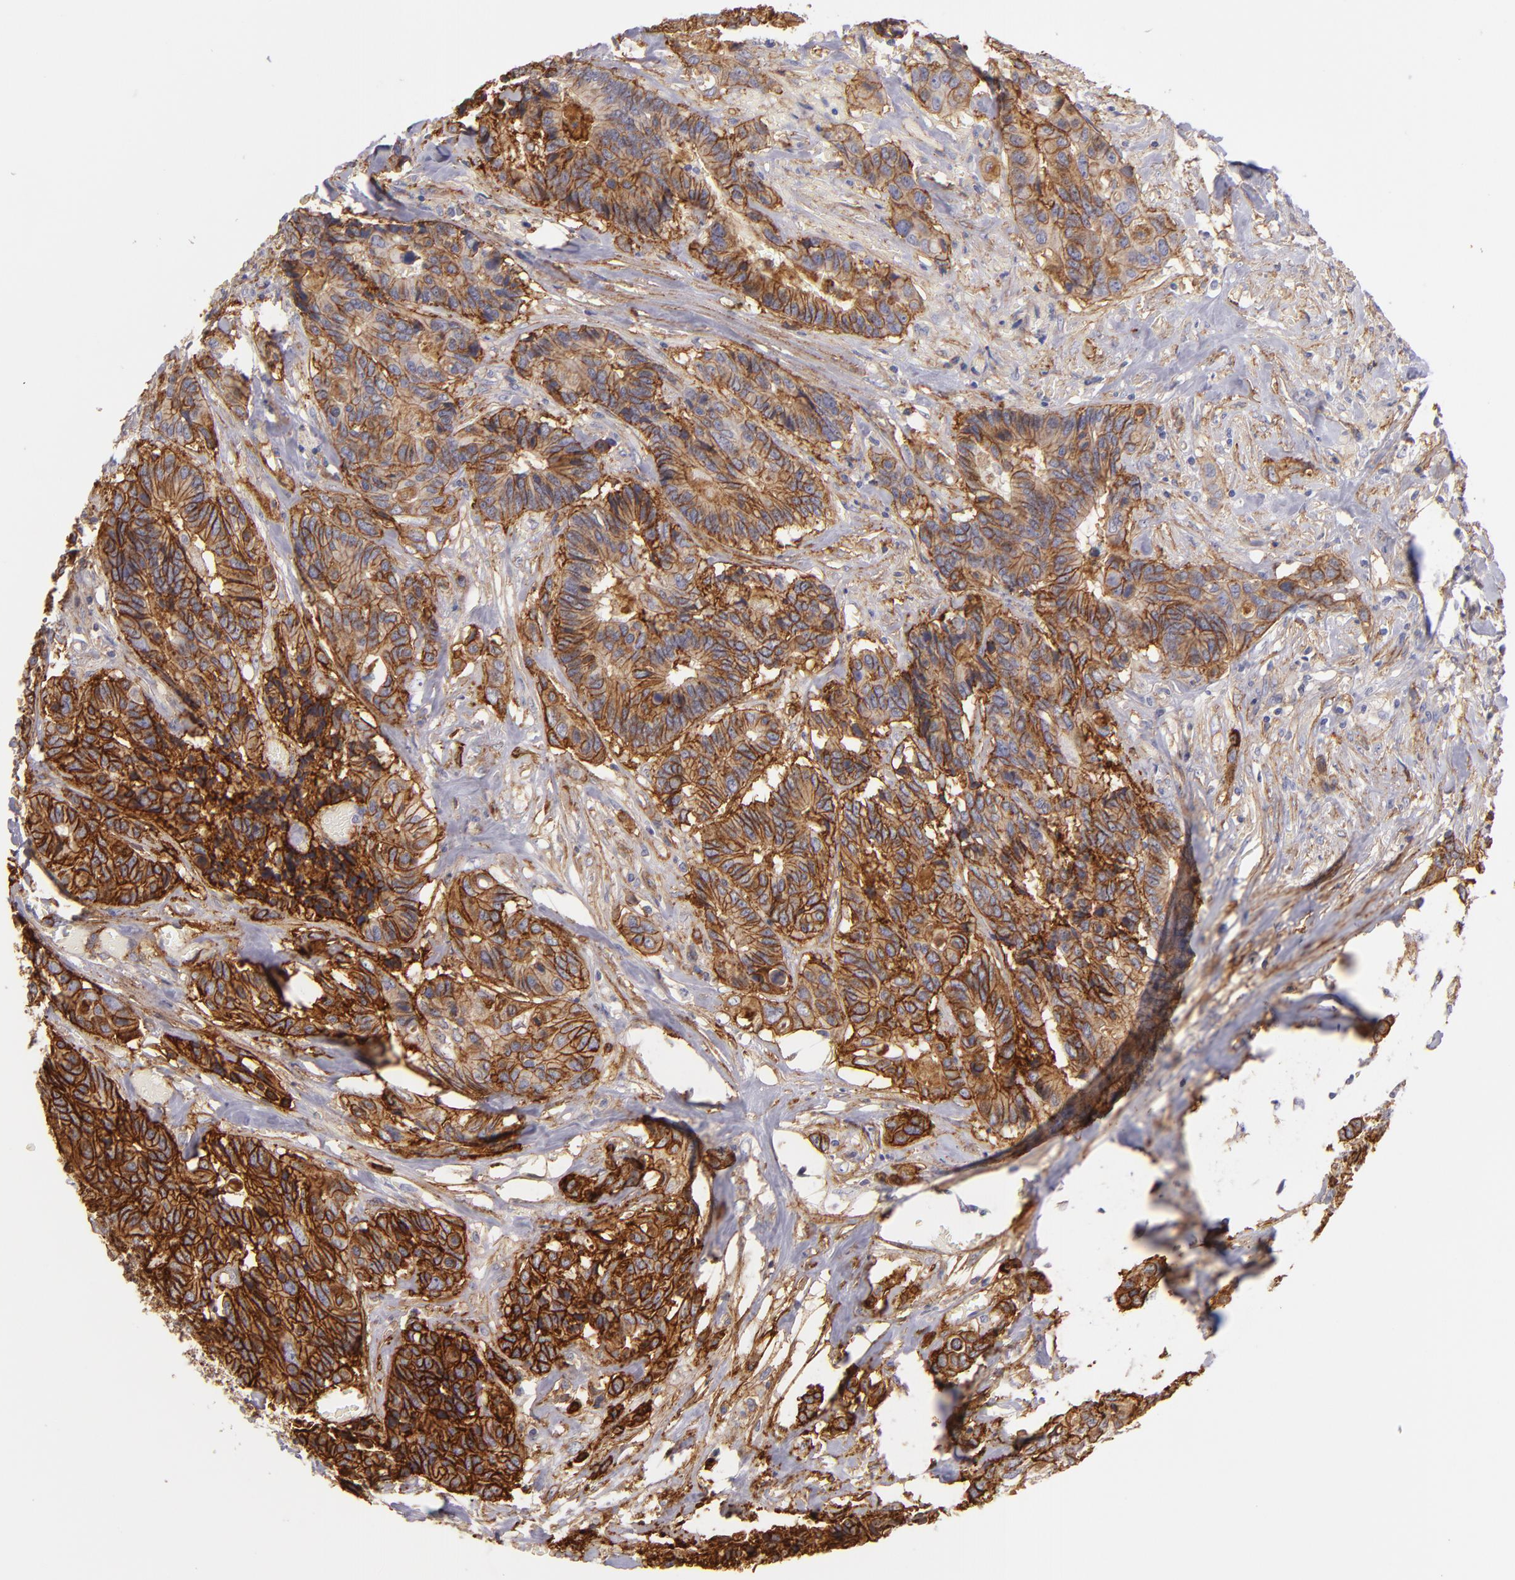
{"staining": {"intensity": "strong", "quantity": ">75%", "location": "cytoplasmic/membranous"}, "tissue": "colorectal cancer", "cell_type": "Tumor cells", "image_type": "cancer", "snomed": [{"axis": "morphology", "description": "Adenocarcinoma, NOS"}, {"axis": "topography", "description": "Rectum"}], "caption": "Immunohistochemical staining of human adenocarcinoma (colorectal) shows high levels of strong cytoplasmic/membranous staining in about >75% of tumor cells.", "gene": "CD151", "patient": {"sex": "male", "age": 55}}